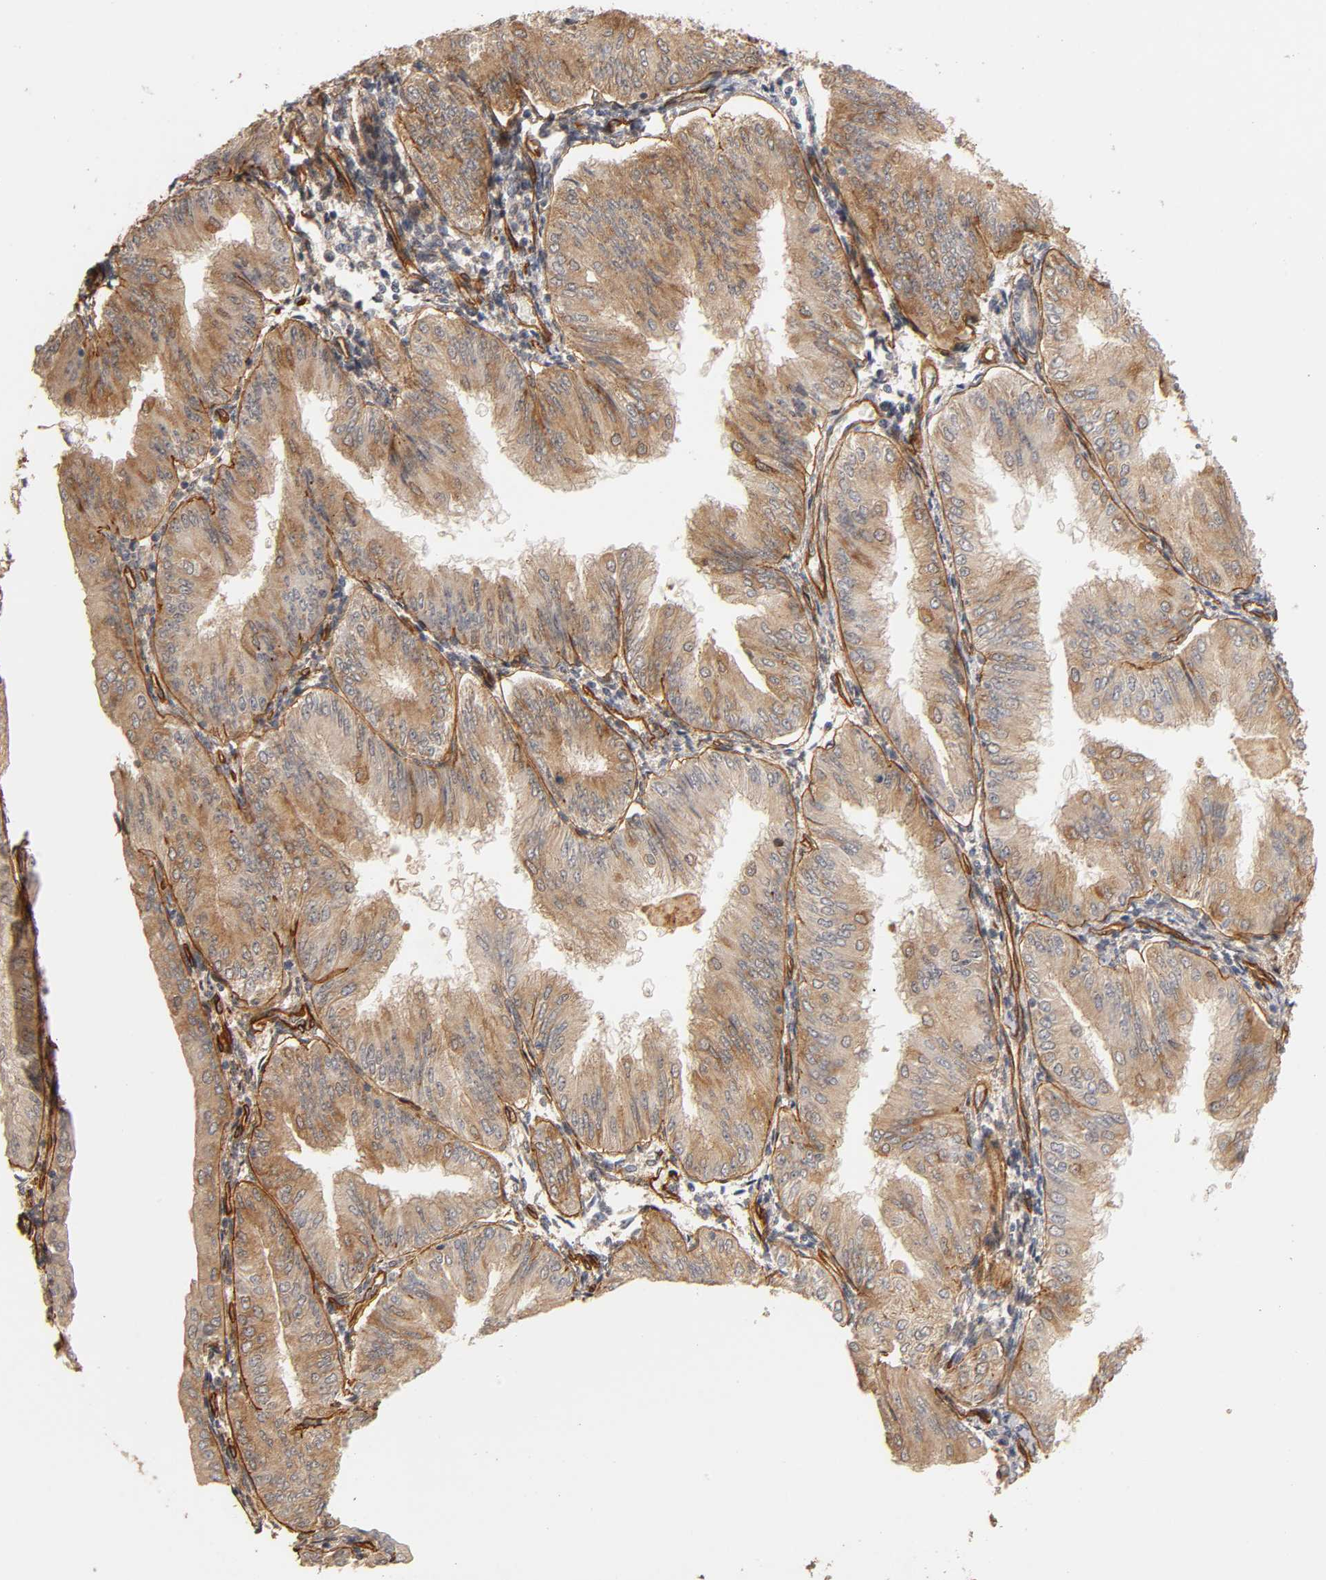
{"staining": {"intensity": "moderate", "quantity": "25%-75%", "location": "cytoplasmic/membranous"}, "tissue": "endometrial cancer", "cell_type": "Tumor cells", "image_type": "cancer", "snomed": [{"axis": "morphology", "description": "Adenocarcinoma, NOS"}, {"axis": "topography", "description": "Endometrium"}], "caption": "This is an image of IHC staining of endometrial cancer (adenocarcinoma), which shows moderate positivity in the cytoplasmic/membranous of tumor cells.", "gene": "LAMB1", "patient": {"sex": "female", "age": 53}}